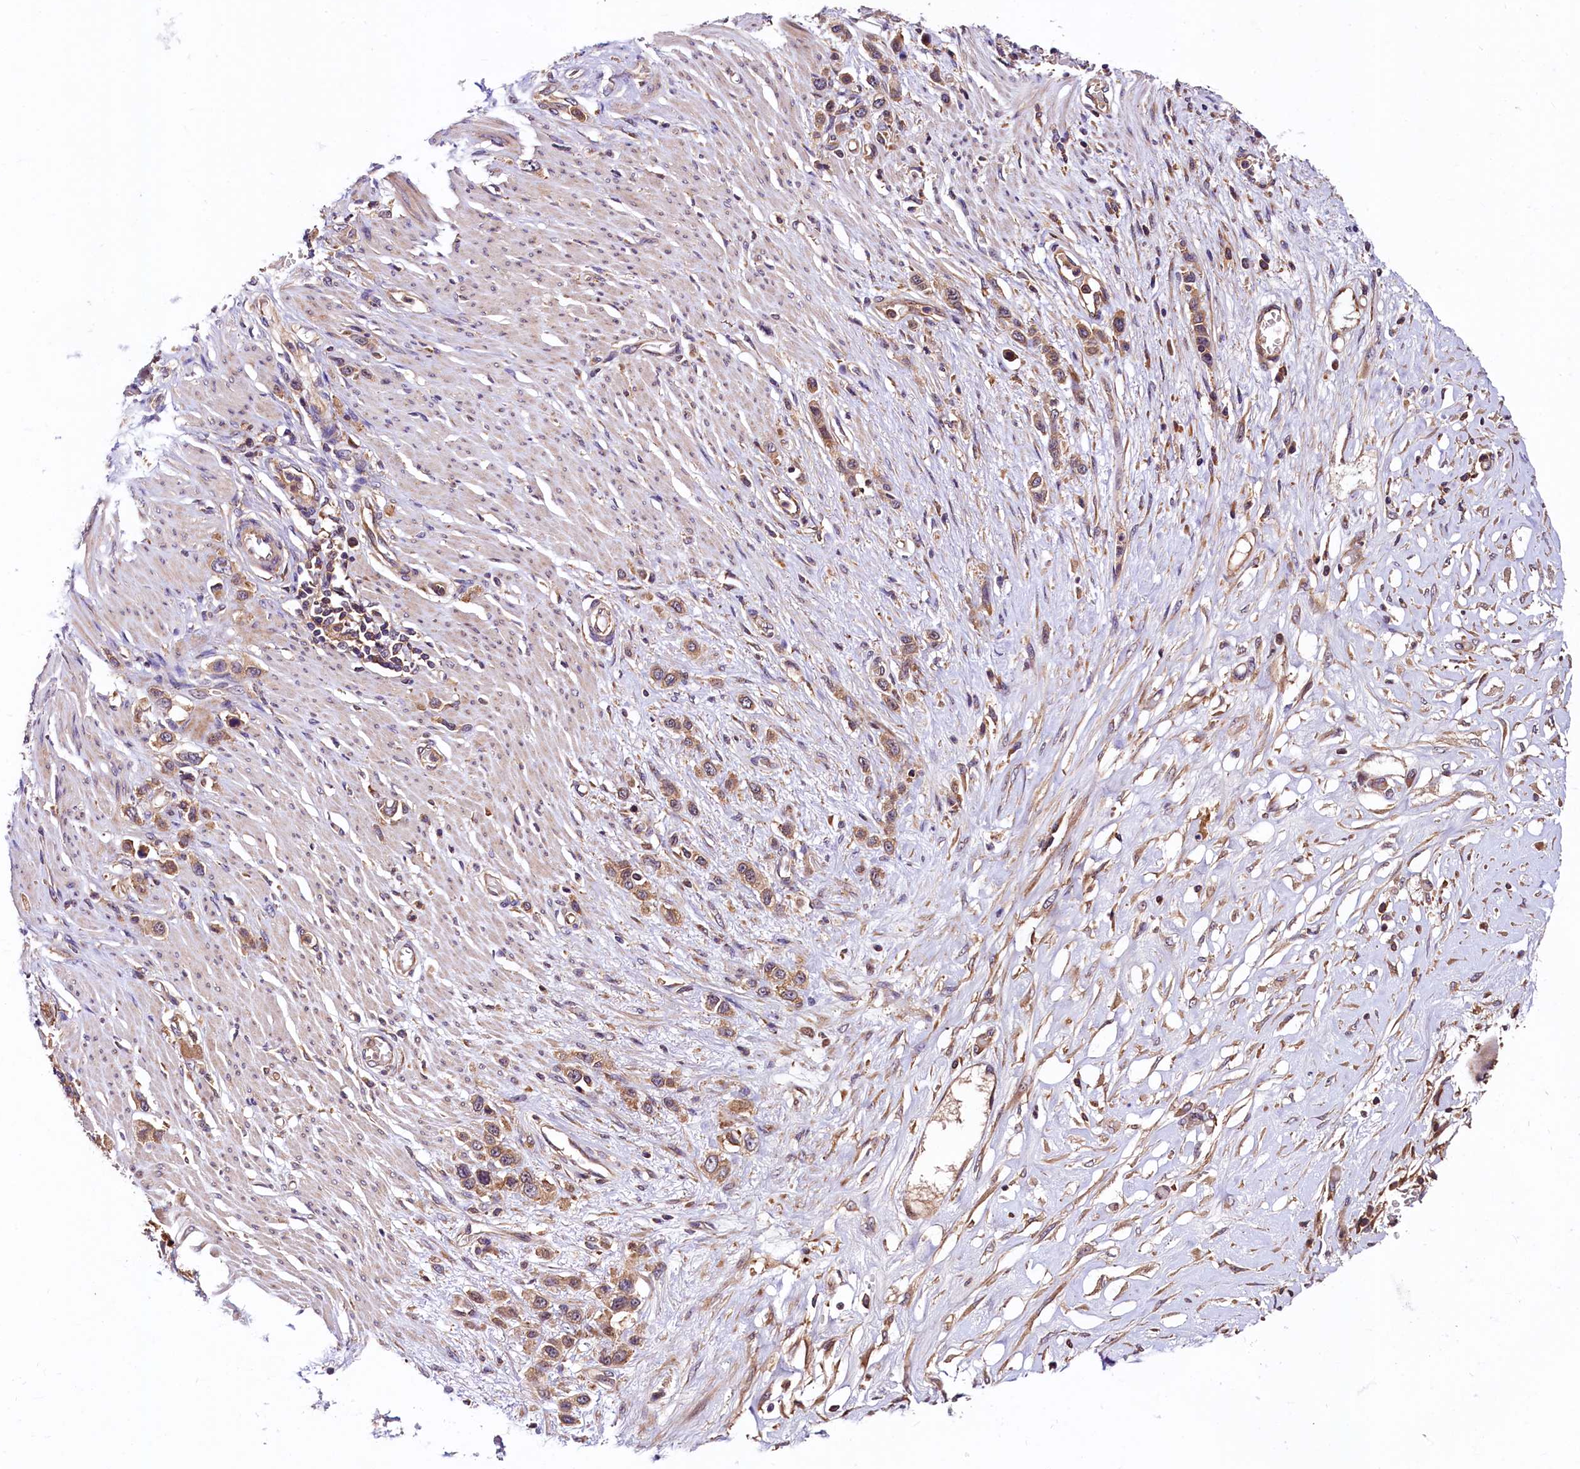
{"staining": {"intensity": "moderate", "quantity": ">75%", "location": "cytoplasmic/membranous"}, "tissue": "stomach cancer", "cell_type": "Tumor cells", "image_type": "cancer", "snomed": [{"axis": "morphology", "description": "Adenocarcinoma, NOS"}, {"axis": "morphology", "description": "Adenocarcinoma, High grade"}, {"axis": "topography", "description": "Stomach, upper"}, {"axis": "topography", "description": "Stomach, lower"}], "caption": "A histopathology image showing moderate cytoplasmic/membranous staining in approximately >75% of tumor cells in stomach adenocarcinoma, as visualized by brown immunohistochemical staining.", "gene": "VPS35", "patient": {"sex": "female", "age": 65}}